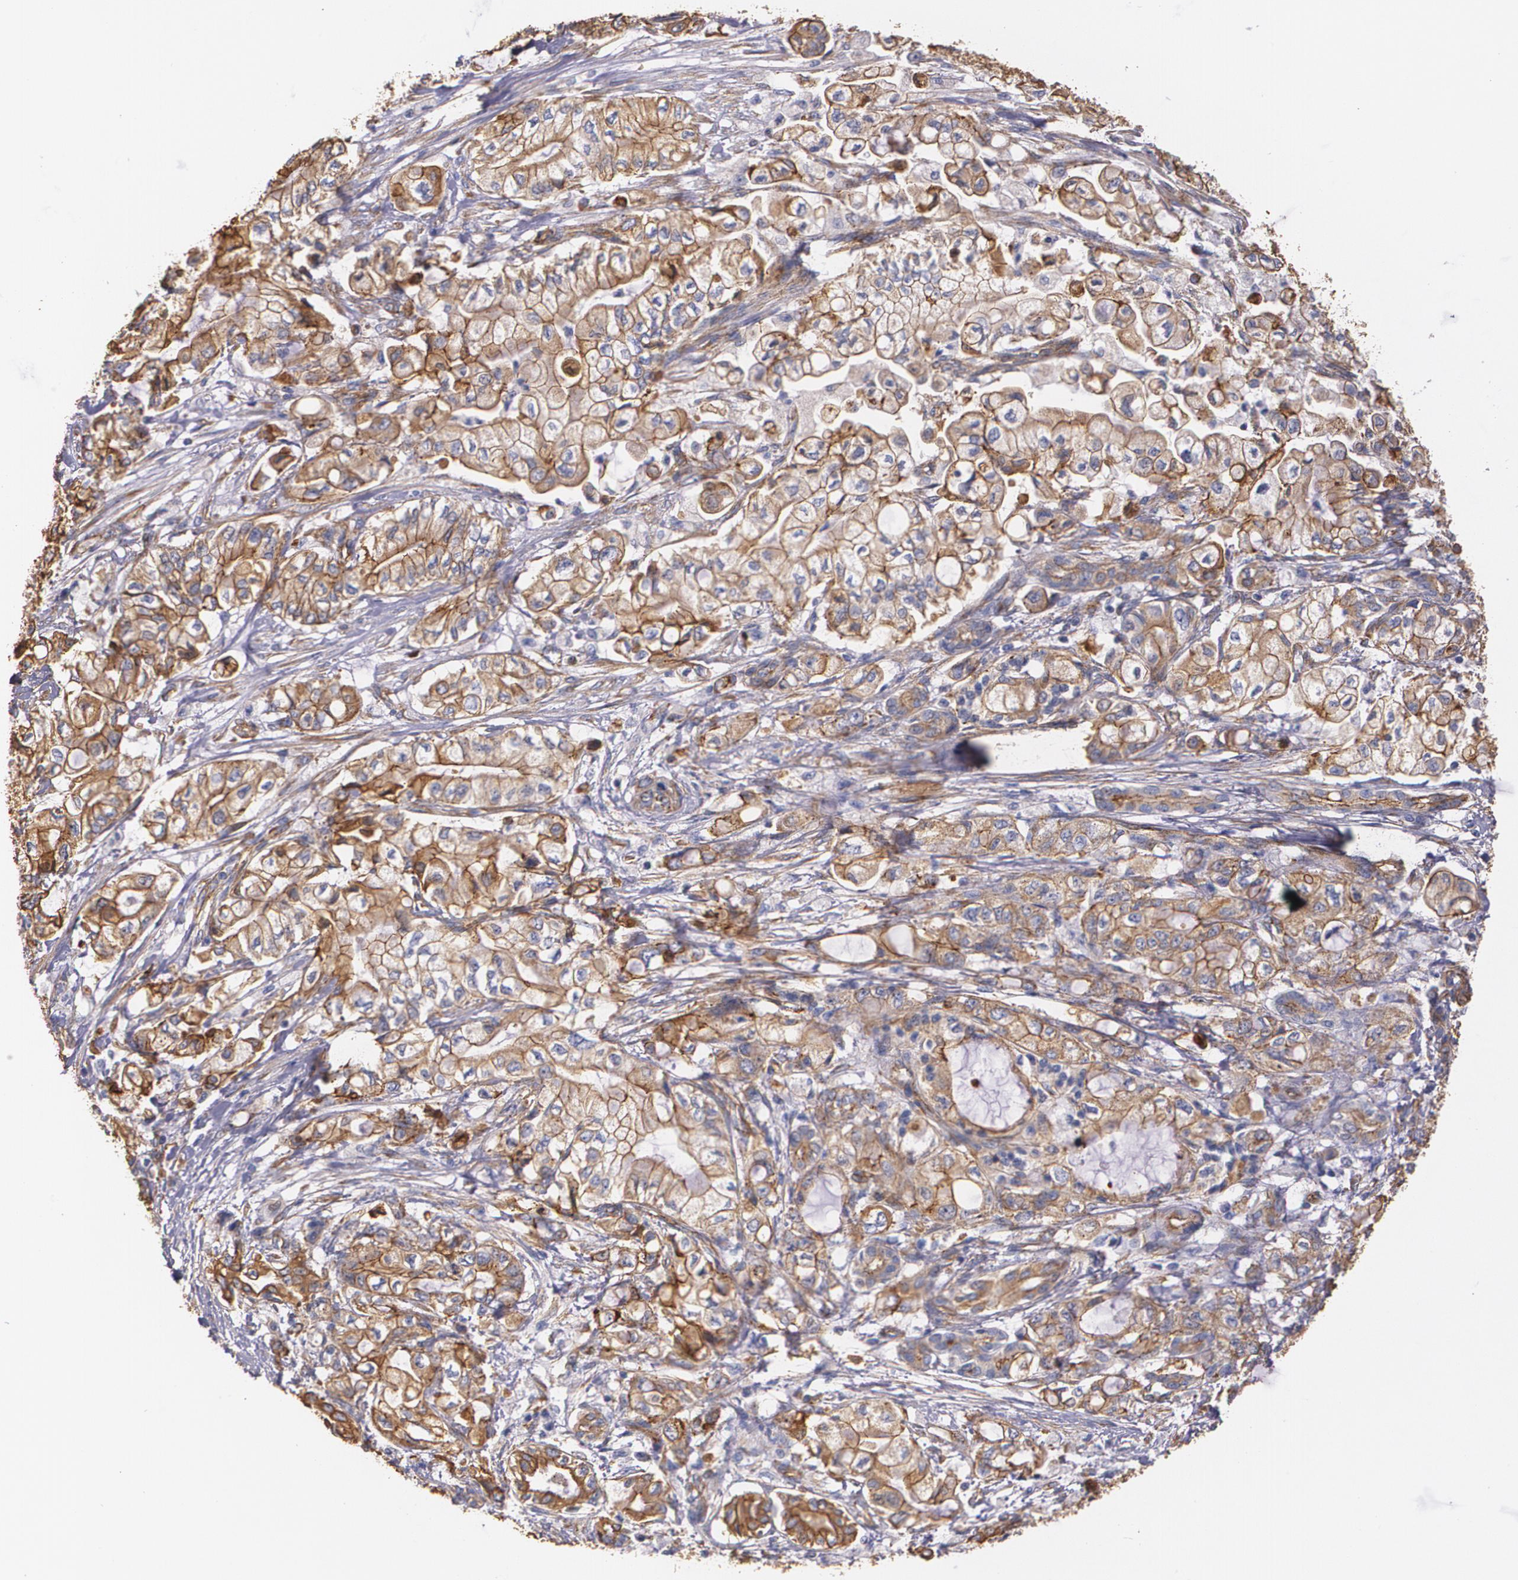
{"staining": {"intensity": "moderate", "quantity": ">75%", "location": "cytoplasmic/membranous"}, "tissue": "pancreatic cancer", "cell_type": "Tumor cells", "image_type": "cancer", "snomed": [{"axis": "morphology", "description": "Adenocarcinoma, NOS"}, {"axis": "topography", "description": "Pancreas"}], "caption": "Immunohistochemical staining of pancreatic cancer displays moderate cytoplasmic/membranous protein expression in approximately >75% of tumor cells.", "gene": "TJP1", "patient": {"sex": "male", "age": 79}}